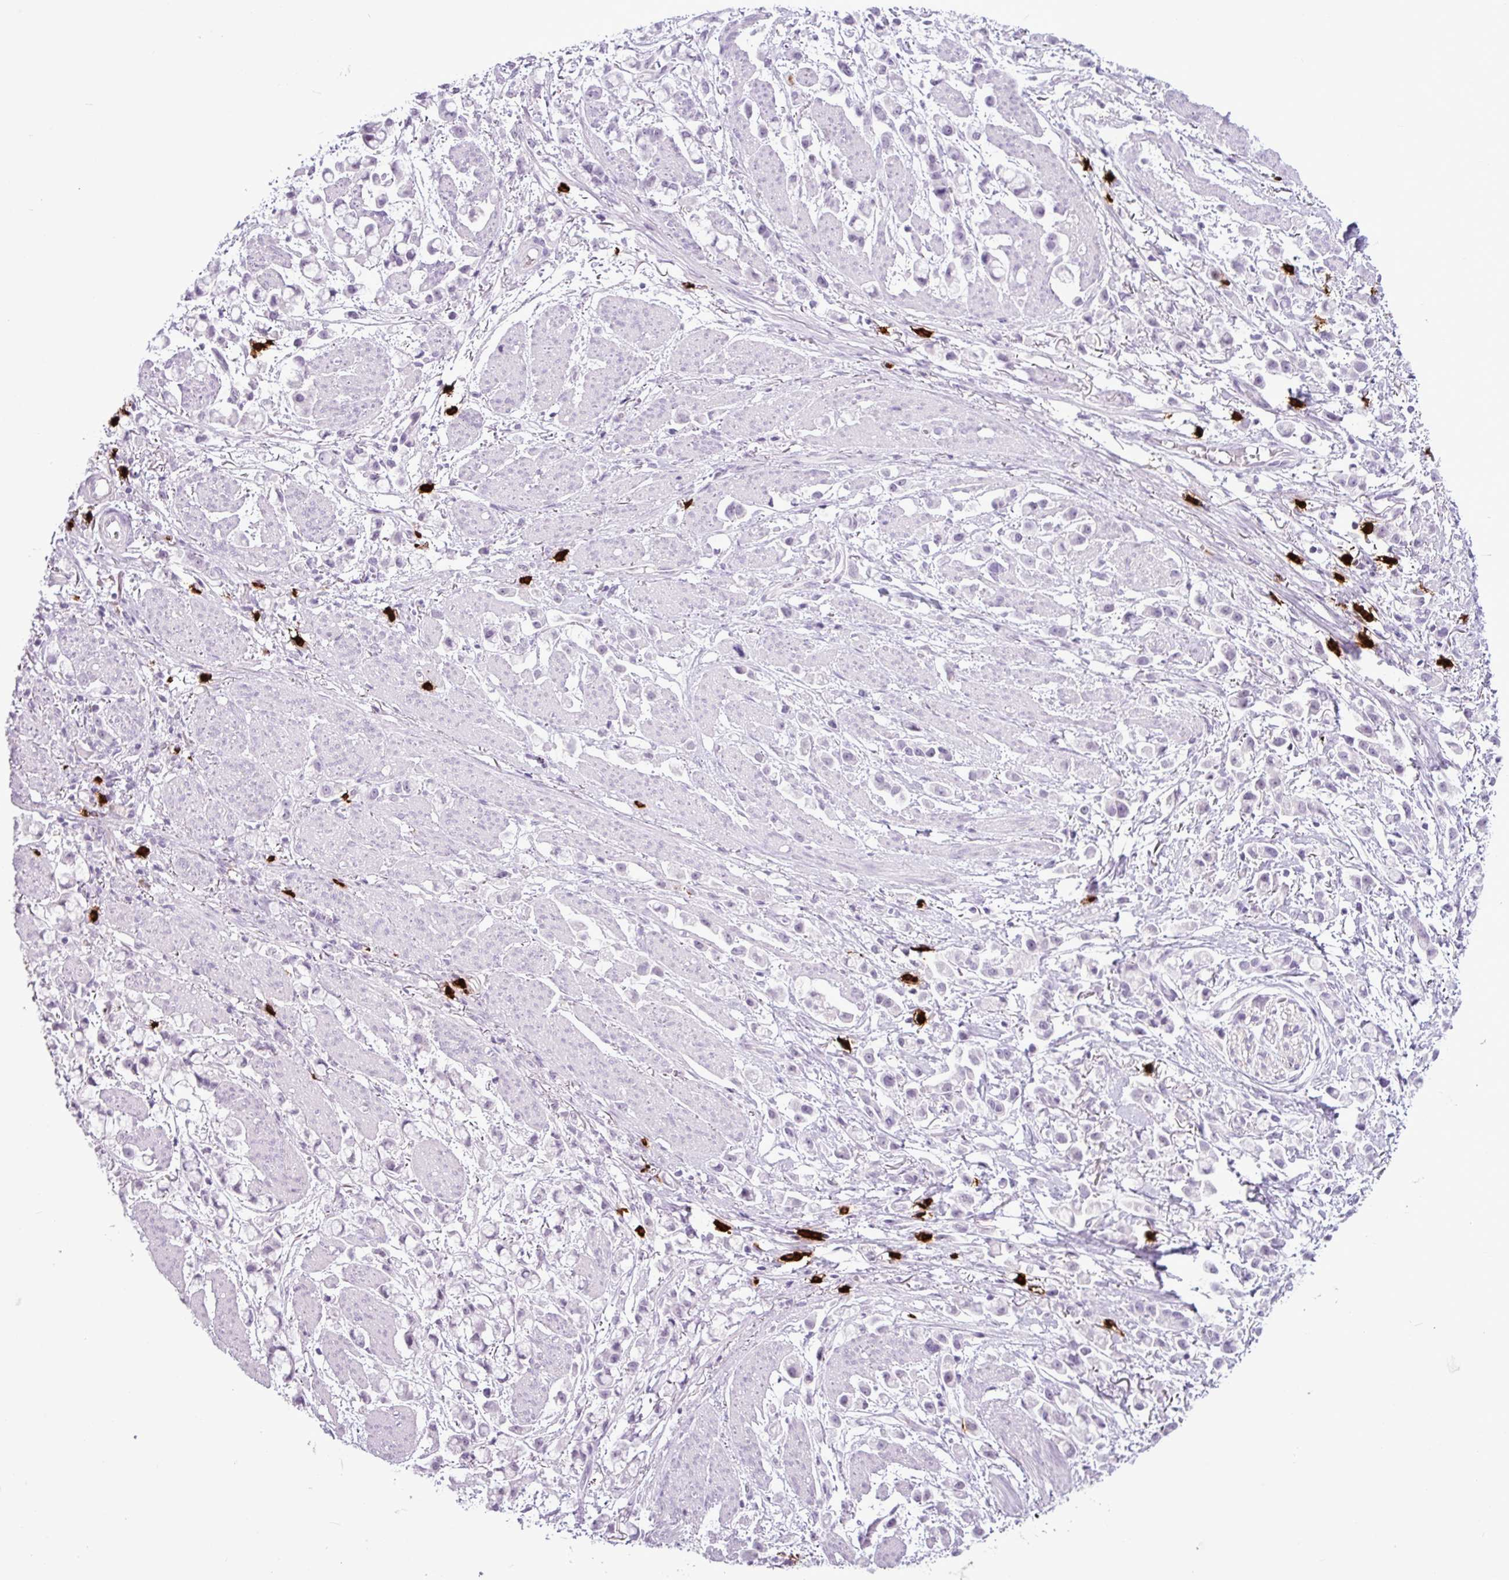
{"staining": {"intensity": "negative", "quantity": "none", "location": "none"}, "tissue": "stomach cancer", "cell_type": "Tumor cells", "image_type": "cancer", "snomed": [{"axis": "morphology", "description": "Adenocarcinoma, NOS"}, {"axis": "topography", "description": "Stomach"}], "caption": "An immunohistochemistry image of adenocarcinoma (stomach) is shown. There is no staining in tumor cells of adenocarcinoma (stomach).", "gene": "TMEM178A", "patient": {"sex": "female", "age": 81}}